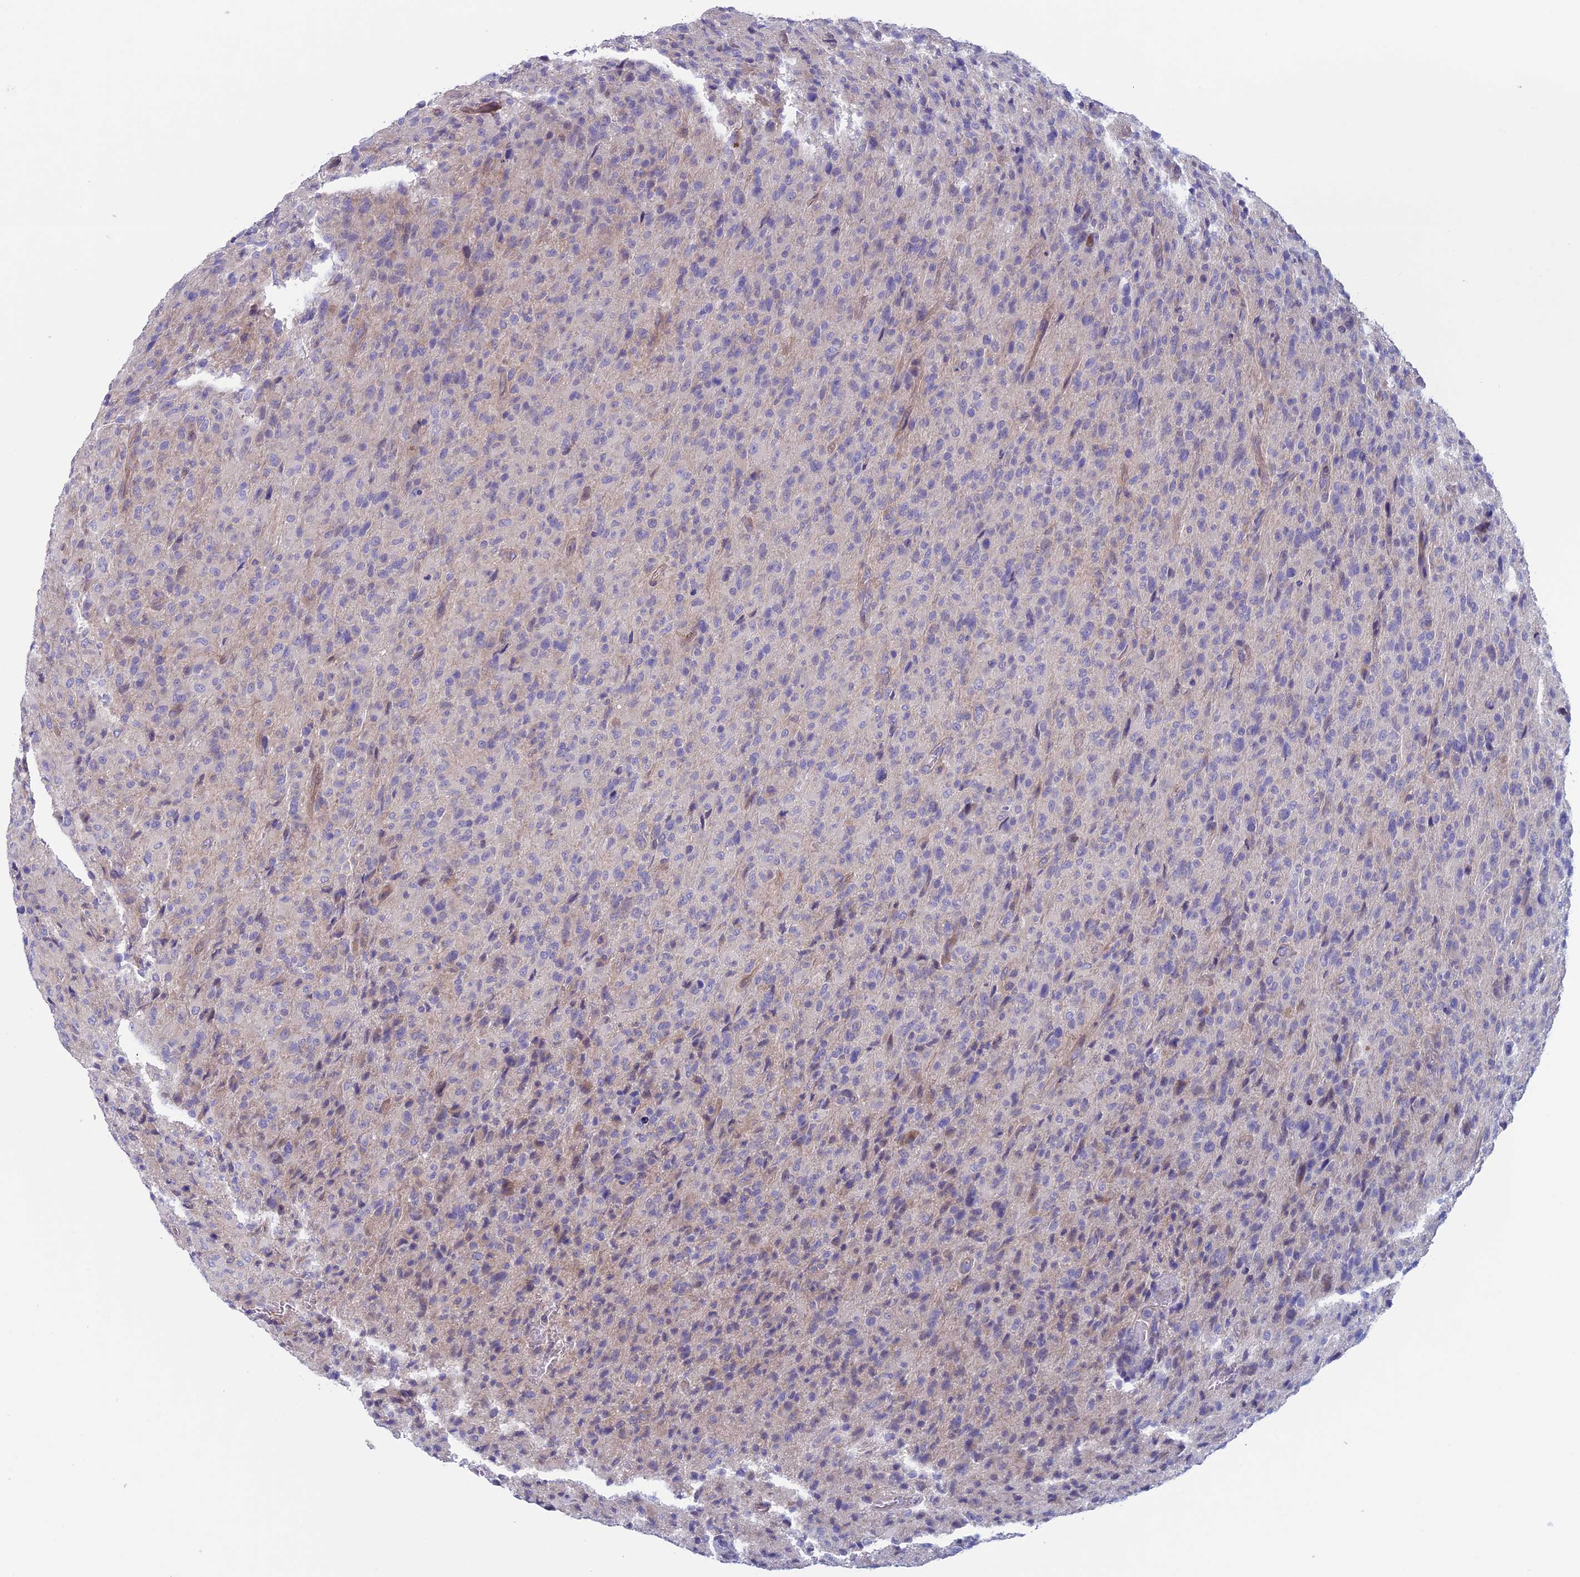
{"staining": {"intensity": "negative", "quantity": "none", "location": "none"}, "tissue": "glioma", "cell_type": "Tumor cells", "image_type": "cancer", "snomed": [{"axis": "morphology", "description": "Glioma, malignant, High grade"}, {"axis": "topography", "description": "Brain"}], "caption": "The photomicrograph exhibits no significant staining in tumor cells of high-grade glioma (malignant). Brightfield microscopy of immunohistochemistry stained with DAB (3,3'-diaminobenzidine) (brown) and hematoxylin (blue), captured at high magnification.", "gene": "CNOT6L", "patient": {"sex": "female", "age": 57}}